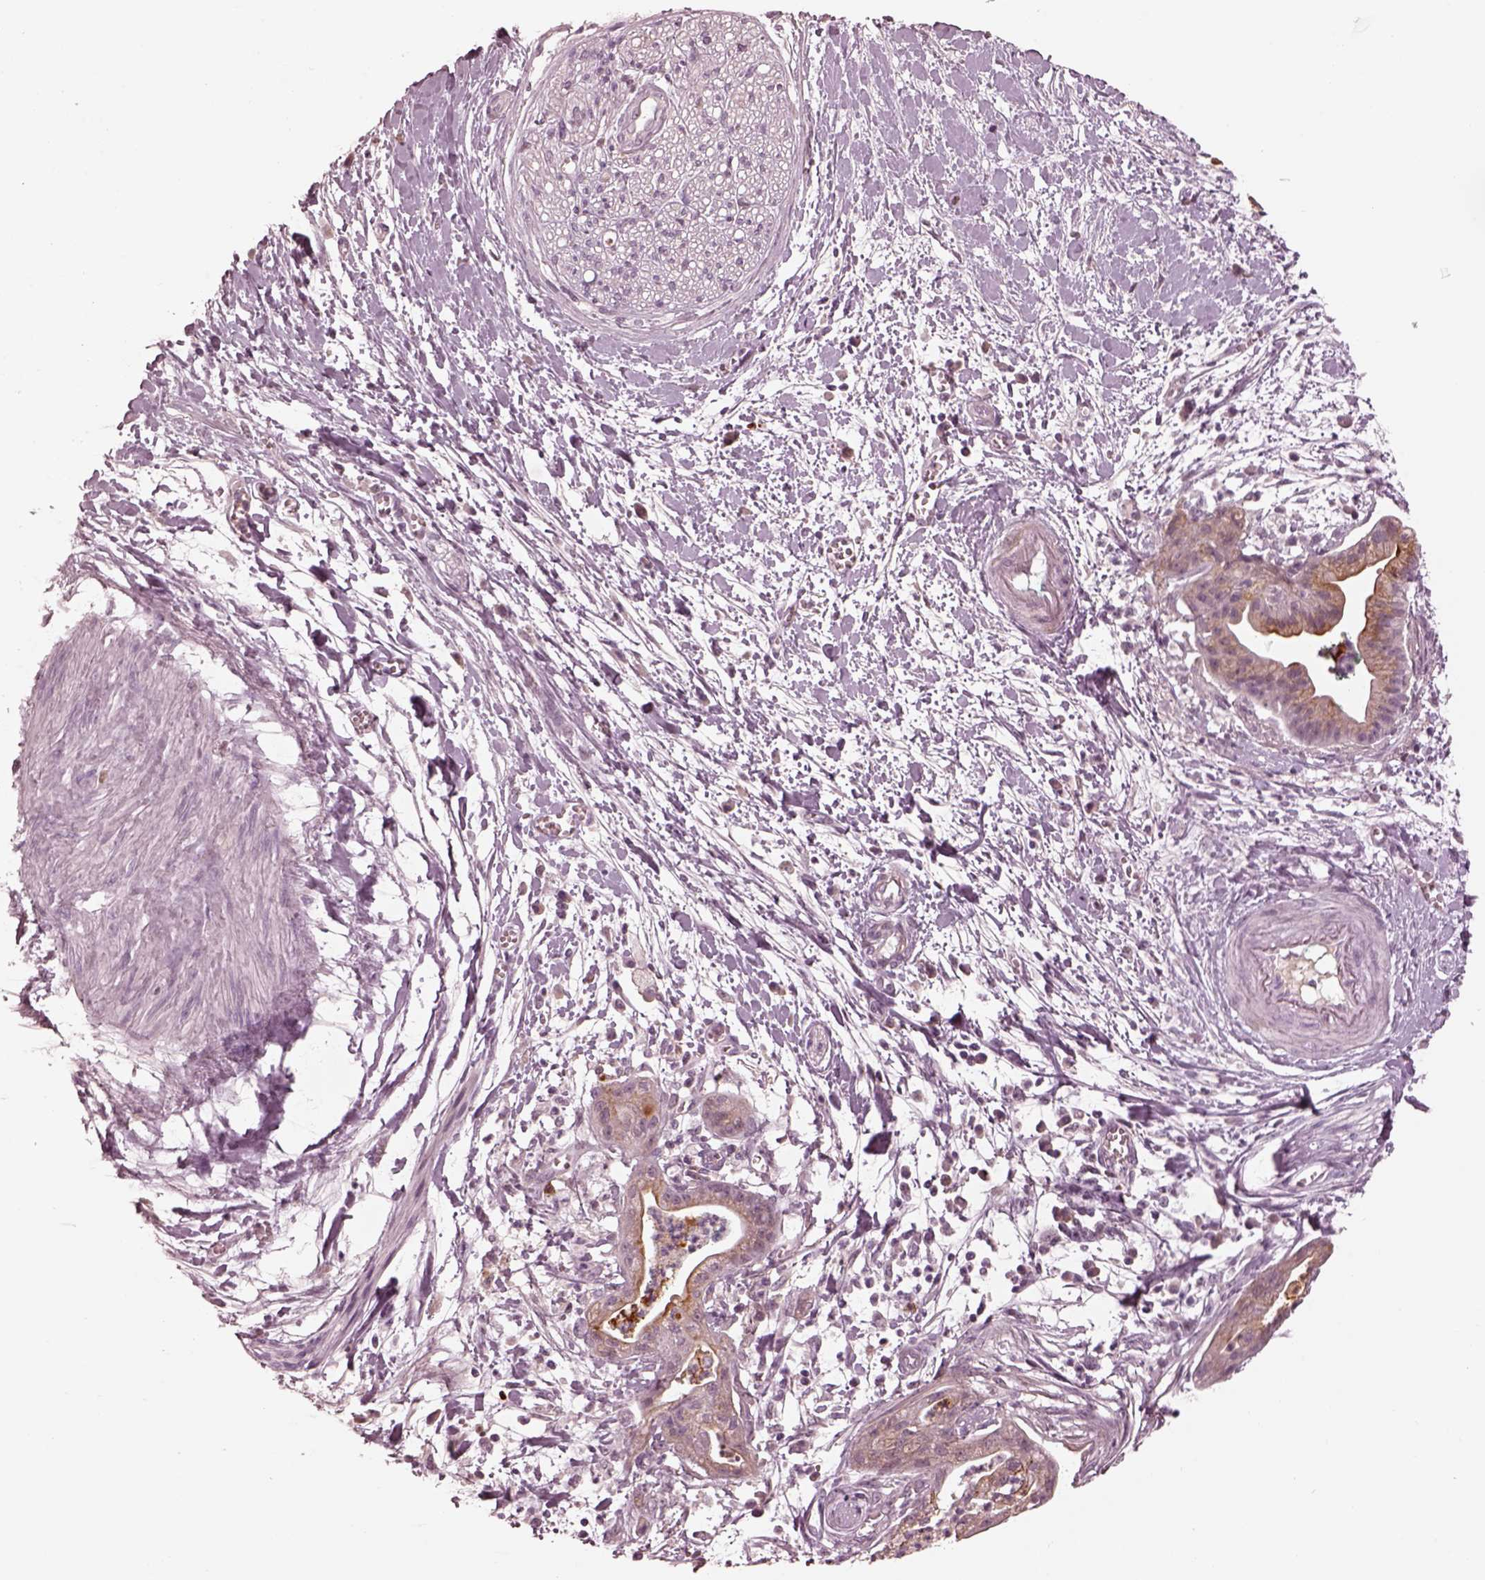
{"staining": {"intensity": "weak", "quantity": ">75%", "location": "cytoplasmic/membranous"}, "tissue": "pancreatic cancer", "cell_type": "Tumor cells", "image_type": "cancer", "snomed": [{"axis": "morphology", "description": "Normal tissue, NOS"}, {"axis": "morphology", "description": "Adenocarcinoma, NOS"}, {"axis": "topography", "description": "Lymph node"}, {"axis": "topography", "description": "Pancreas"}], "caption": "Protein expression analysis of human pancreatic adenocarcinoma reveals weak cytoplasmic/membranous positivity in about >75% of tumor cells. The staining was performed using DAB to visualize the protein expression in brown, while the nuclei were stained in blue with hematoxylin (Magnification: 20x).", "gene": "KCNA2", "patient": {"sex": "female", "age": 58}}